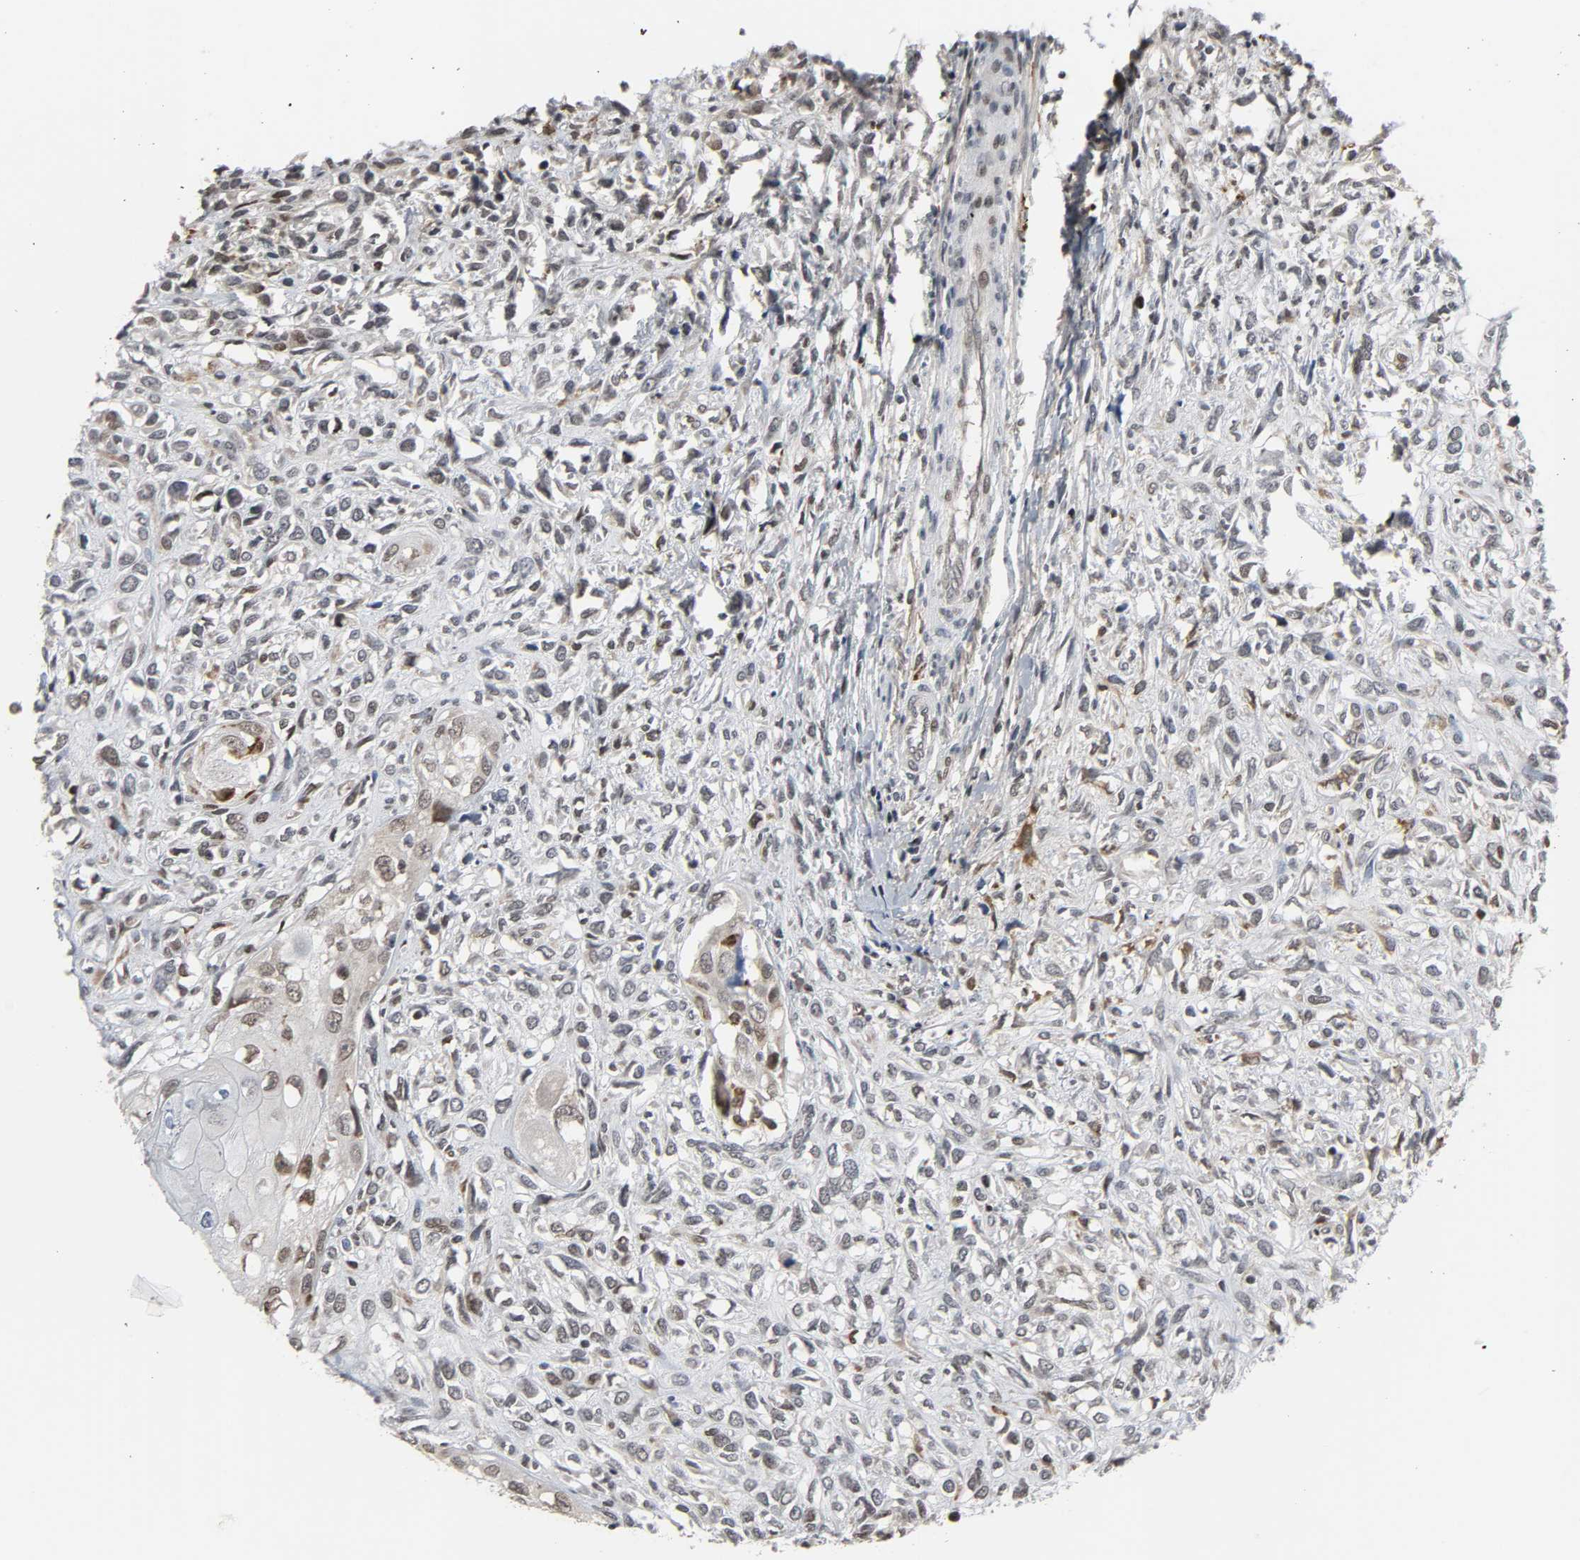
{"staining": {"intensity": "moderate", "quantity": "<25%", "location": "nuclear"}, "tissue": "head and neck cancer", "cell_type": "Tumor cells", "image_type": "cancer", "snomed": [{"axis": "morphology", "description": "Necrosis, NOS"}, {"axis": "morphology", "description": "Neoplasm, malignant, NOS"}, {"axis": "topography", "description": "Salivary gland"}, {"axis": "topography", "description": "Head-Neck"}], "caption": "Head and neck cancer (neoplasm (malignant)) stained for a protein (brown) displays moderate nuclear positive positivity in about <25% of tumor cells.", "gene": "DAZAP1", "patient": {"sex": "male", "age": 43}}